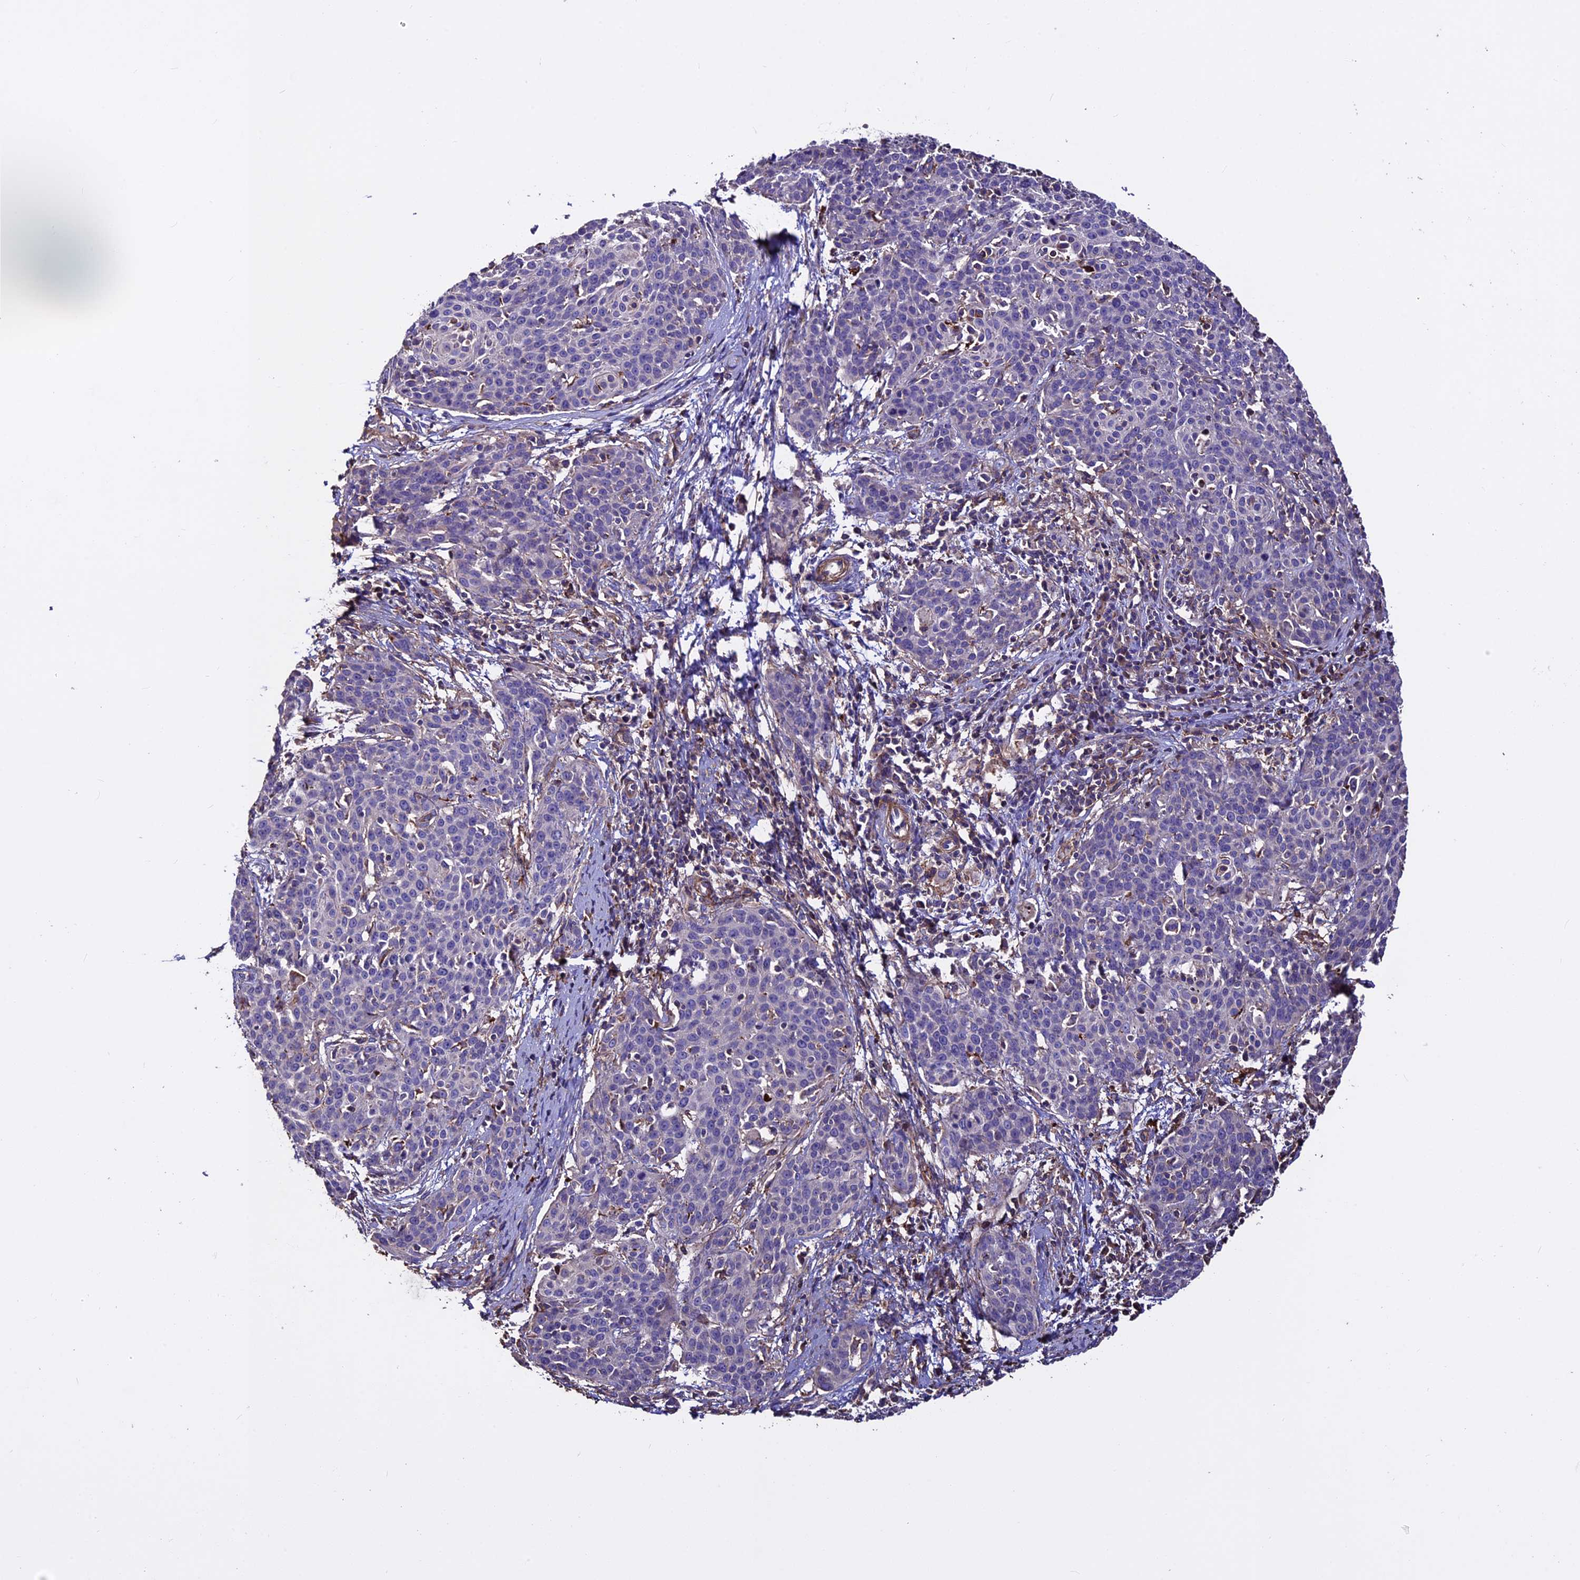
{"staining": {"intensity": "negative", "quantity": "none", "location": "none"}, "tissue": "cervical cancer", "cell_type": "Tumor cells", "image_type": "cancer", "snomed": [{"axis": "morphology", "description": "Squamous cell carcinoma, NOS"}, {"axis": "topography", "description": "Cervix"}], "caption": "Histopathology image shows no protein staining in tumor cells of squamous cell carcinoma (cervical) tissue. Brightfield microscopy of immunohistochemistry (IHC) stained with DAB (brown) and hematoxylin (blue), captured at high magnification.", "gene": "EVA1B", "patient": {"sex": "female", "age": 38}}